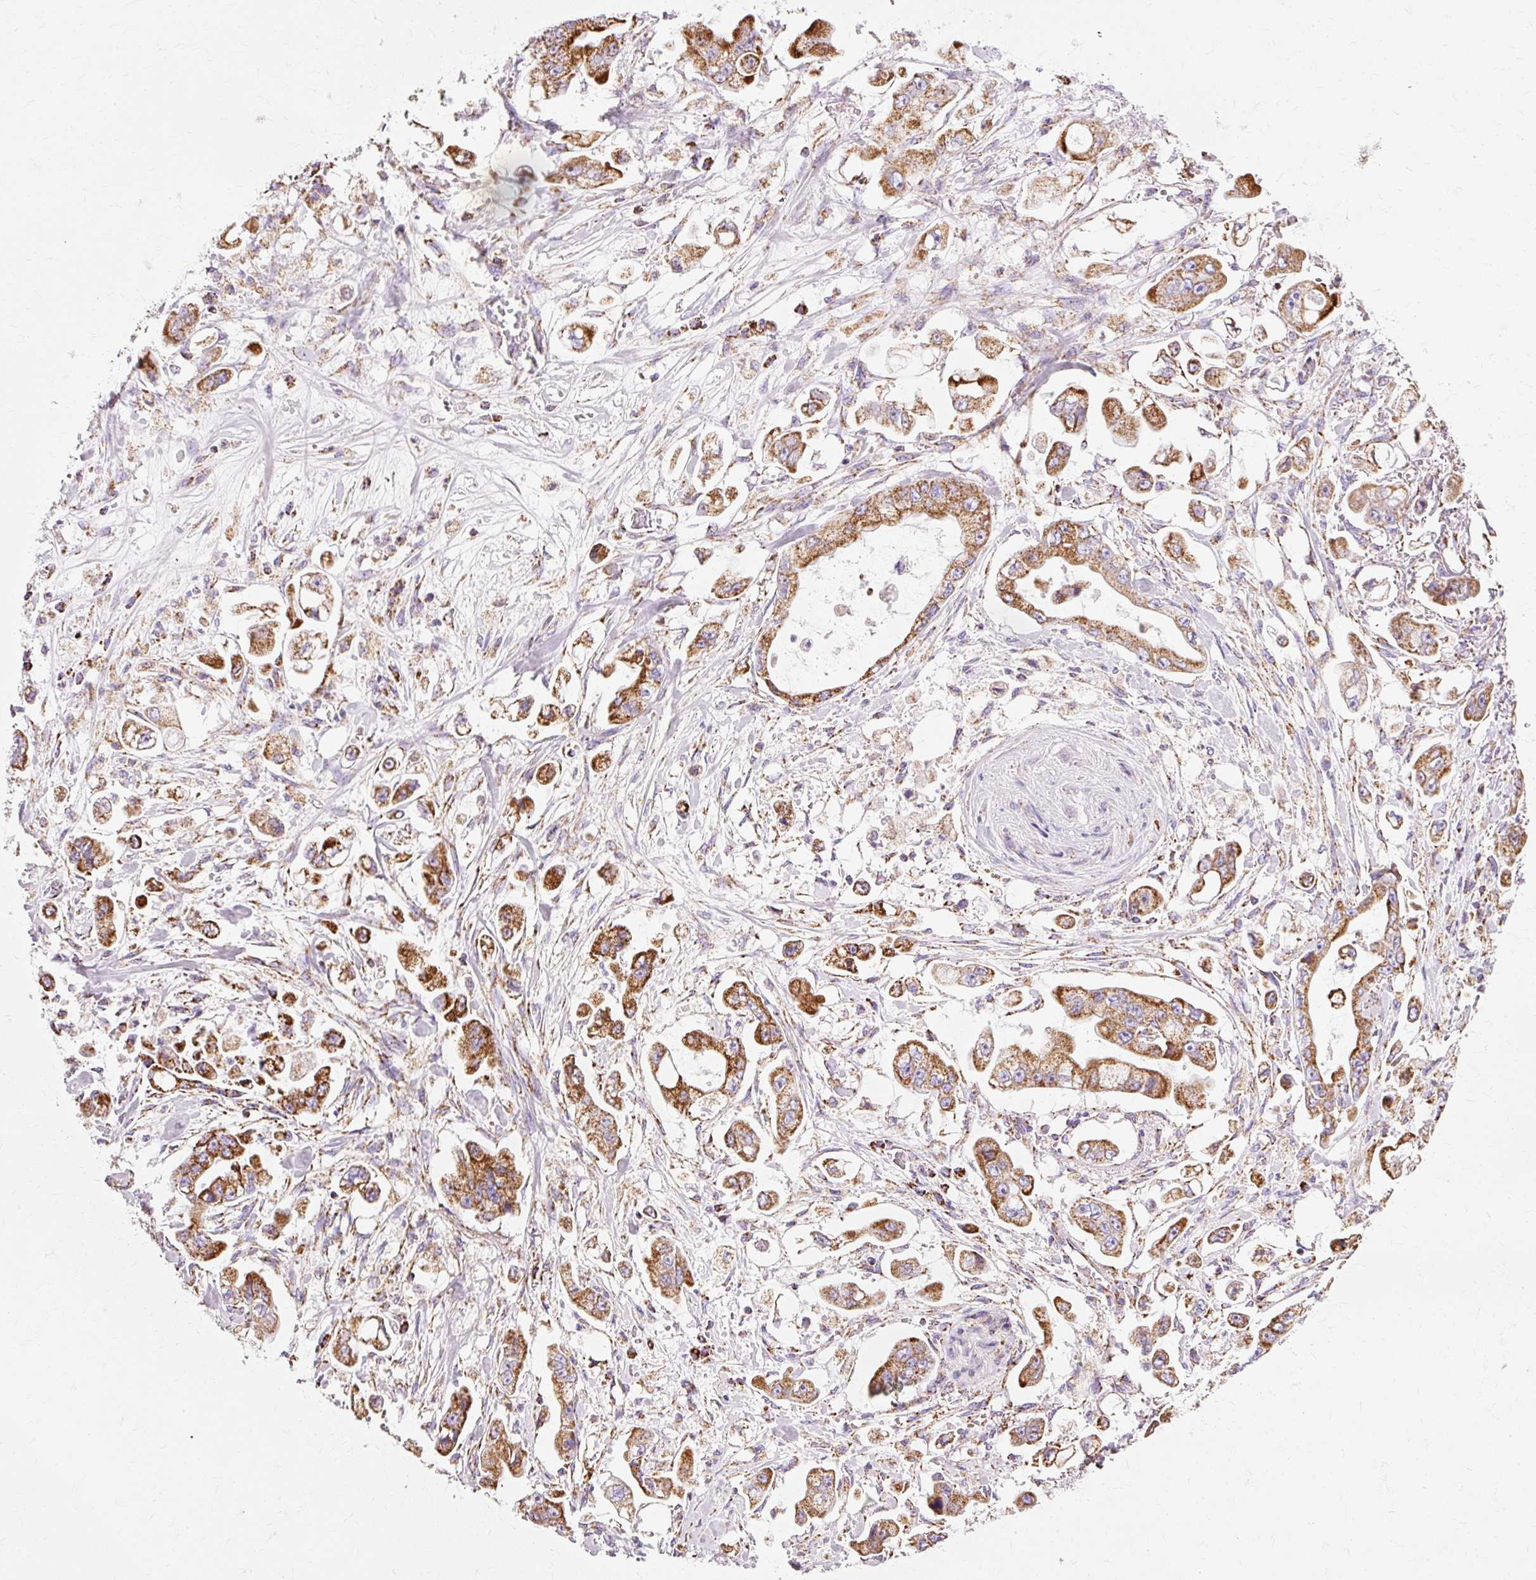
{"staining": {"intensity": "moderate", "quantity": ">75%", "location": "cytoplasmic/membranous"}, "tissue": "stomach cancer", "cell_type": "Tumor cells", "image_type": "cancer", "snomed": [{"axis": "morphology", "description": "Adenocarcinoma, NOS"}, {"axis": "topography", "description": "Stomach"}], "caption": "Immunohistochemical staining of stomach adenocarcinoma exhibits moderate cytoplasmic/membranous protein expression in approximately >75% of tumor cells. (Stains: DAB (3,3'-diaminobenzidine) in brown, nuclei in blue, Microscopy: brightfield microscopy at high magnification).", "gene": "ATP5PO", "patient": {"sex": "male", "age": 62}}